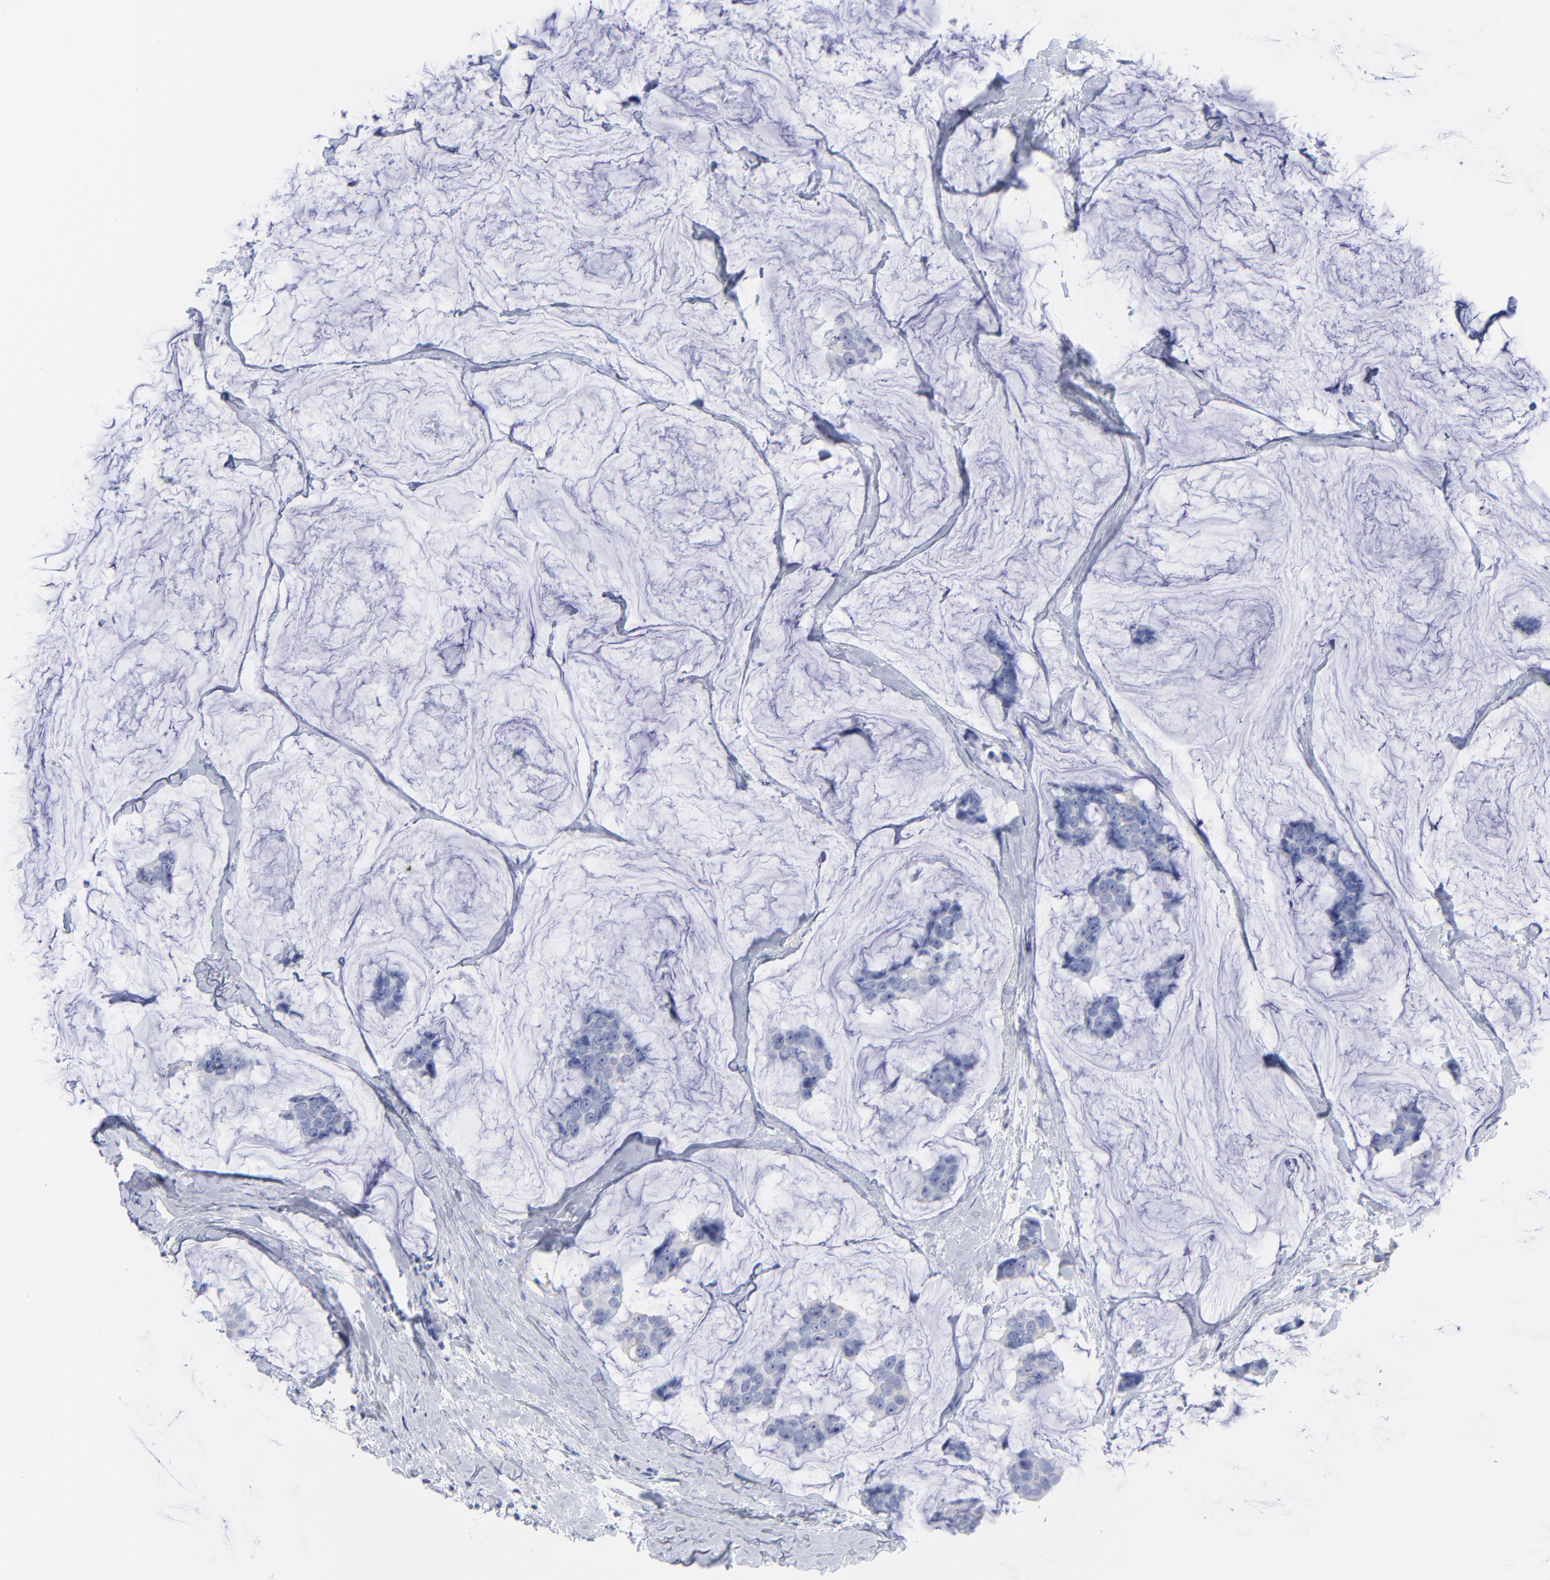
{"staining": {"intensity": "negative", "quantity": "none", "location": "none"}, "tissue": "breast cancer", "cell_type": "Tumor cells", "image_type": "cancer", "snomed": [{"axis": "morphology", "description": "Normal tissue, NOS"}, {"axis": "morphology", "description": "Duct carcinoma"}, {"axis": "topography", "description": "Breast"}], "caption": "This image is of breast cancer stained with immunohistochemistry to label a protein in brown with the nuclei are counter-stained blue. There is no expression in tumor cells.", "gene": "CNTN3", "patient": {"sex": "female", "age": 50}}